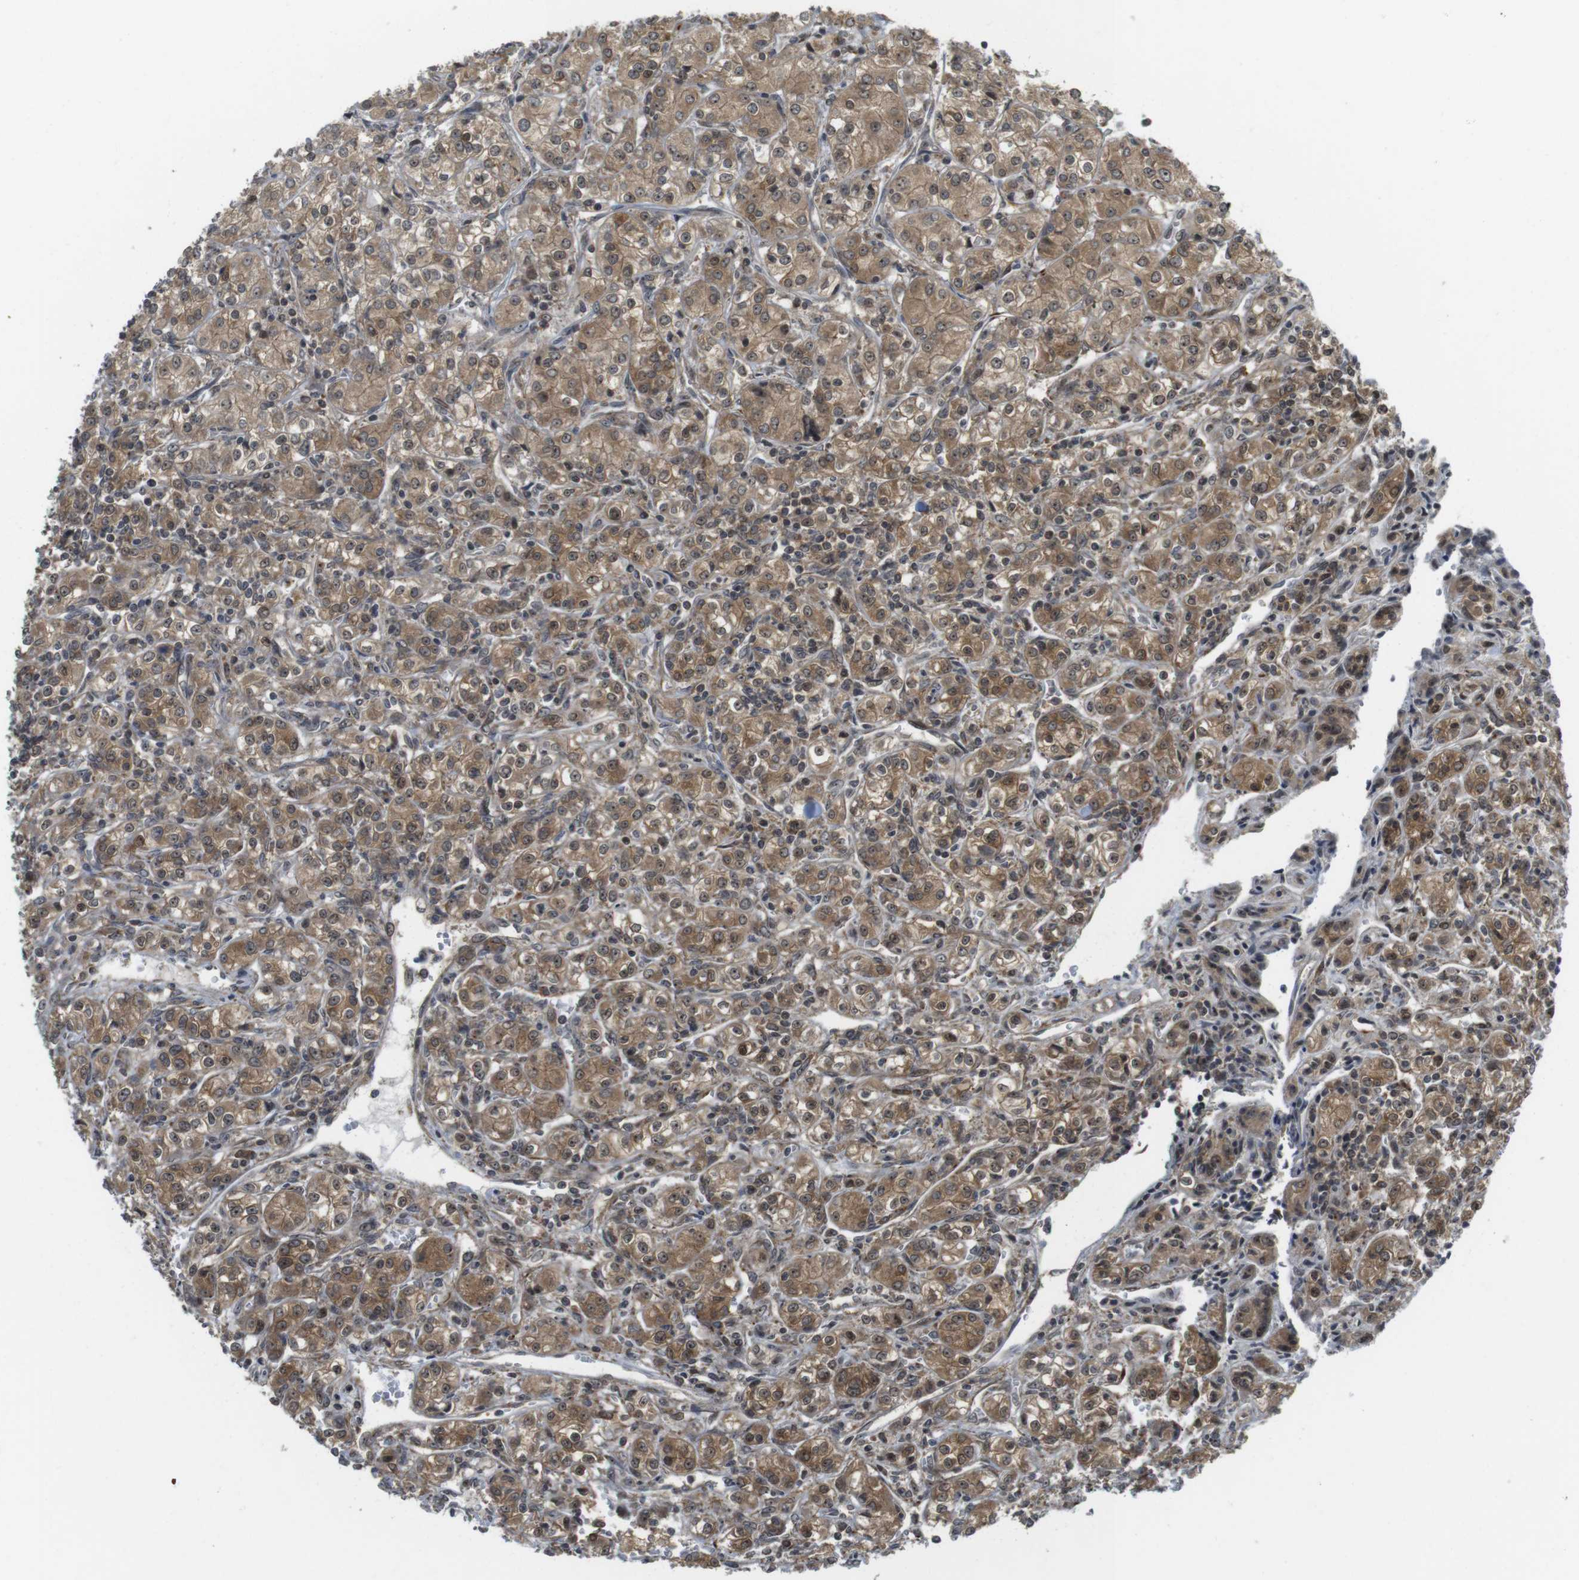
{"staining": {"intensity": "moderate", "quantity": ">75%", "location": "cytoplasmic/membranous,nuclear"}, "tissue": "renal cancer", "cell_type": "Tumor cells", "image_type": "cancer", "snomed": [{"axis": "morphology", "description": "Adenocarcinoma, NOS"}, {"axis": "topography", "description": "Kidney"}], "caption": "Protein staining of renal adenocarcinoma tissue displays moderate cytoplasmic/membranous and nuclear staining in about >75% of tumor cells.", "gene": "CC2D1A", "patient": {"sex": "male", "age": 77}}